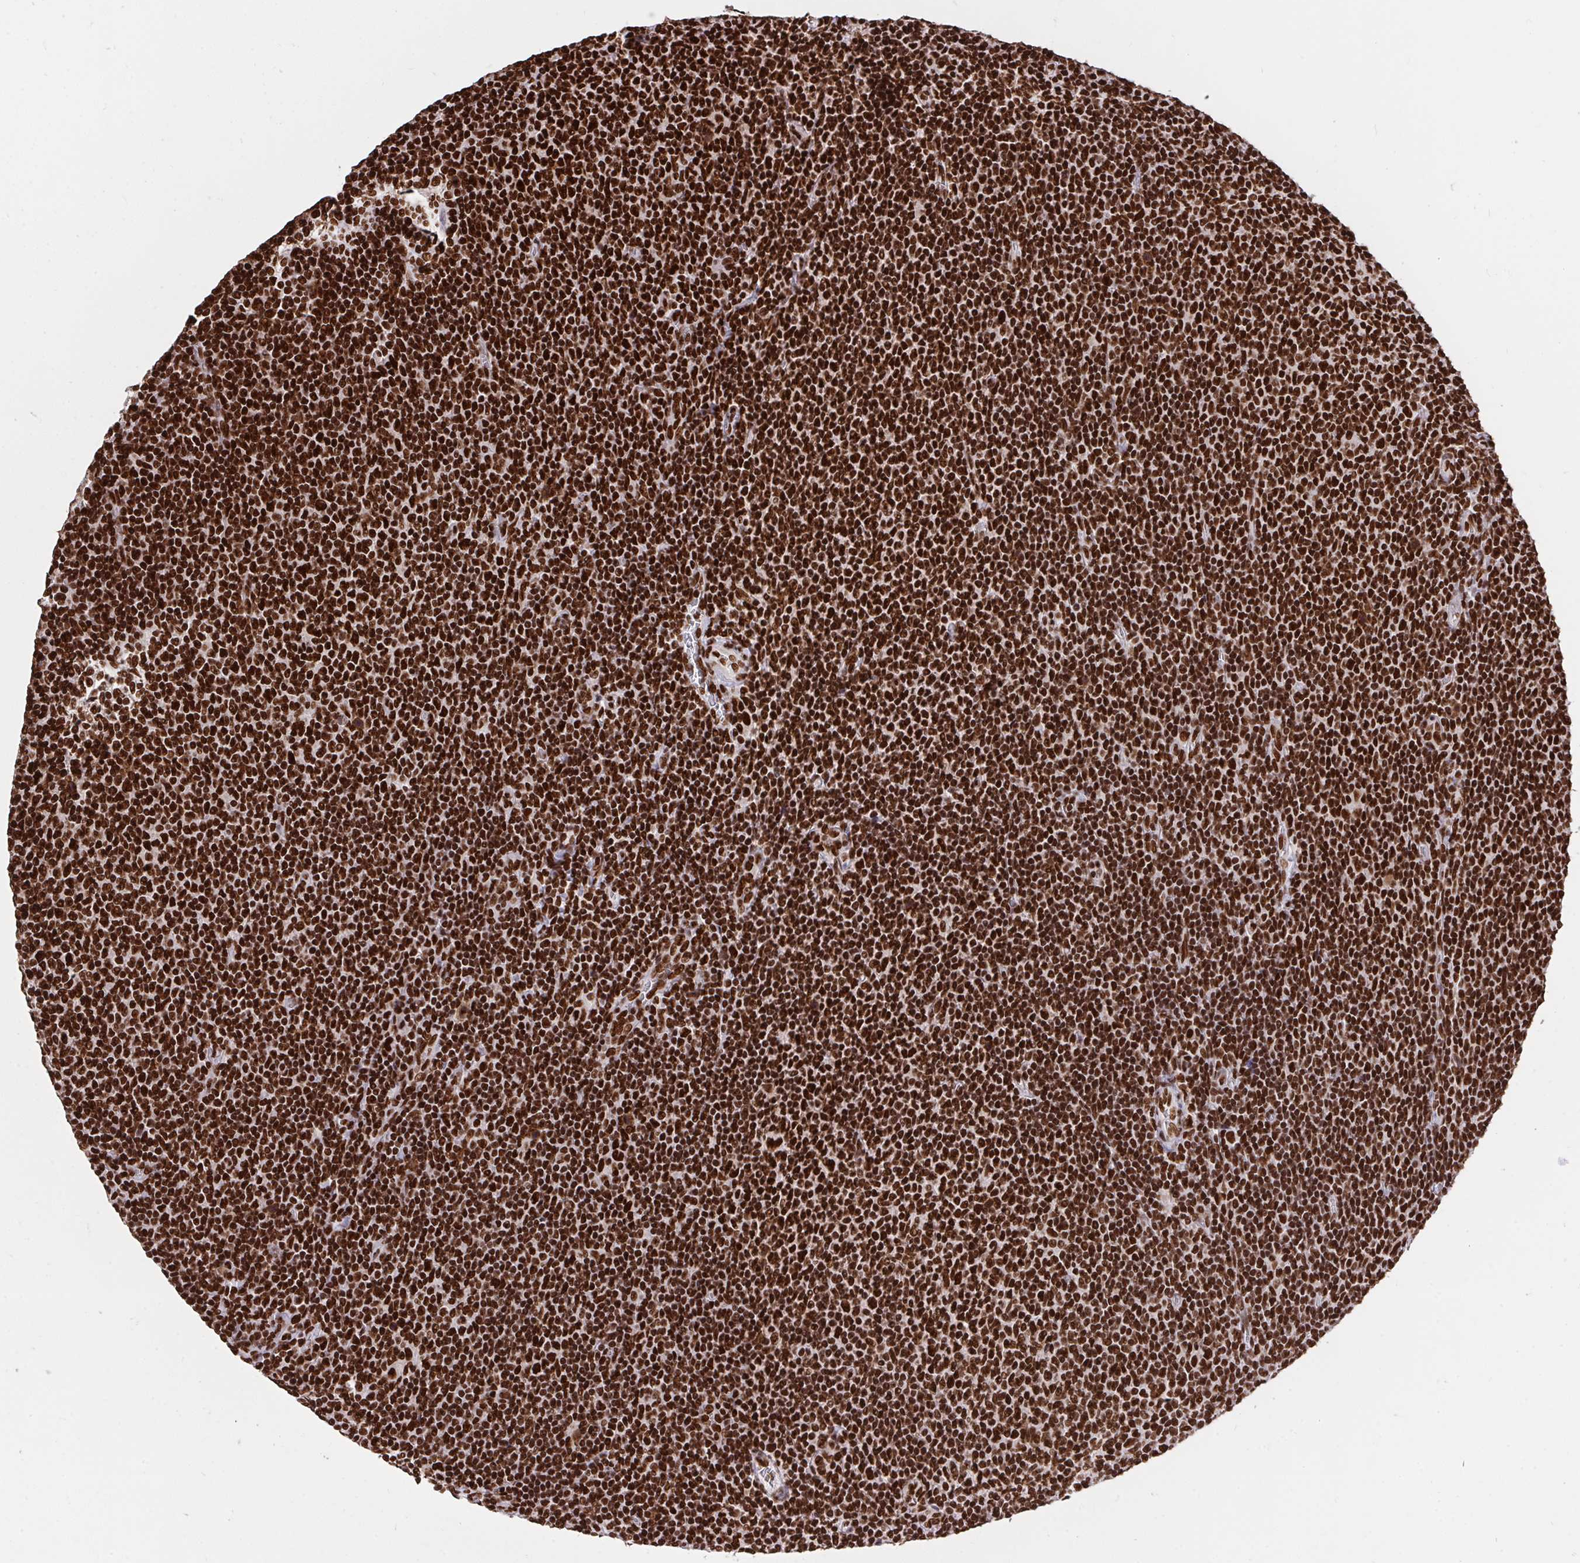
{"staining": {"intensity": "strong", "quantity": ">75%", "location": "nuclear"}, "tissue": "lymphoma", "cell_type": "Tumor cells", "image_type": "cancer", "snomed": [{"axis": "morphology", "description": "Malignant lymphoma, non-Hodgkin's type, Low grade"}, {"axis": "topography", "description": "Lymph node"}], "caption": "Lymphoma stained with immunohistochemistry (IHC) shows strong nuclear expression in approximately >75% of tumor cells.", "gene": "HNRNPL", "patient": {"sex": "male", "age": 52}}